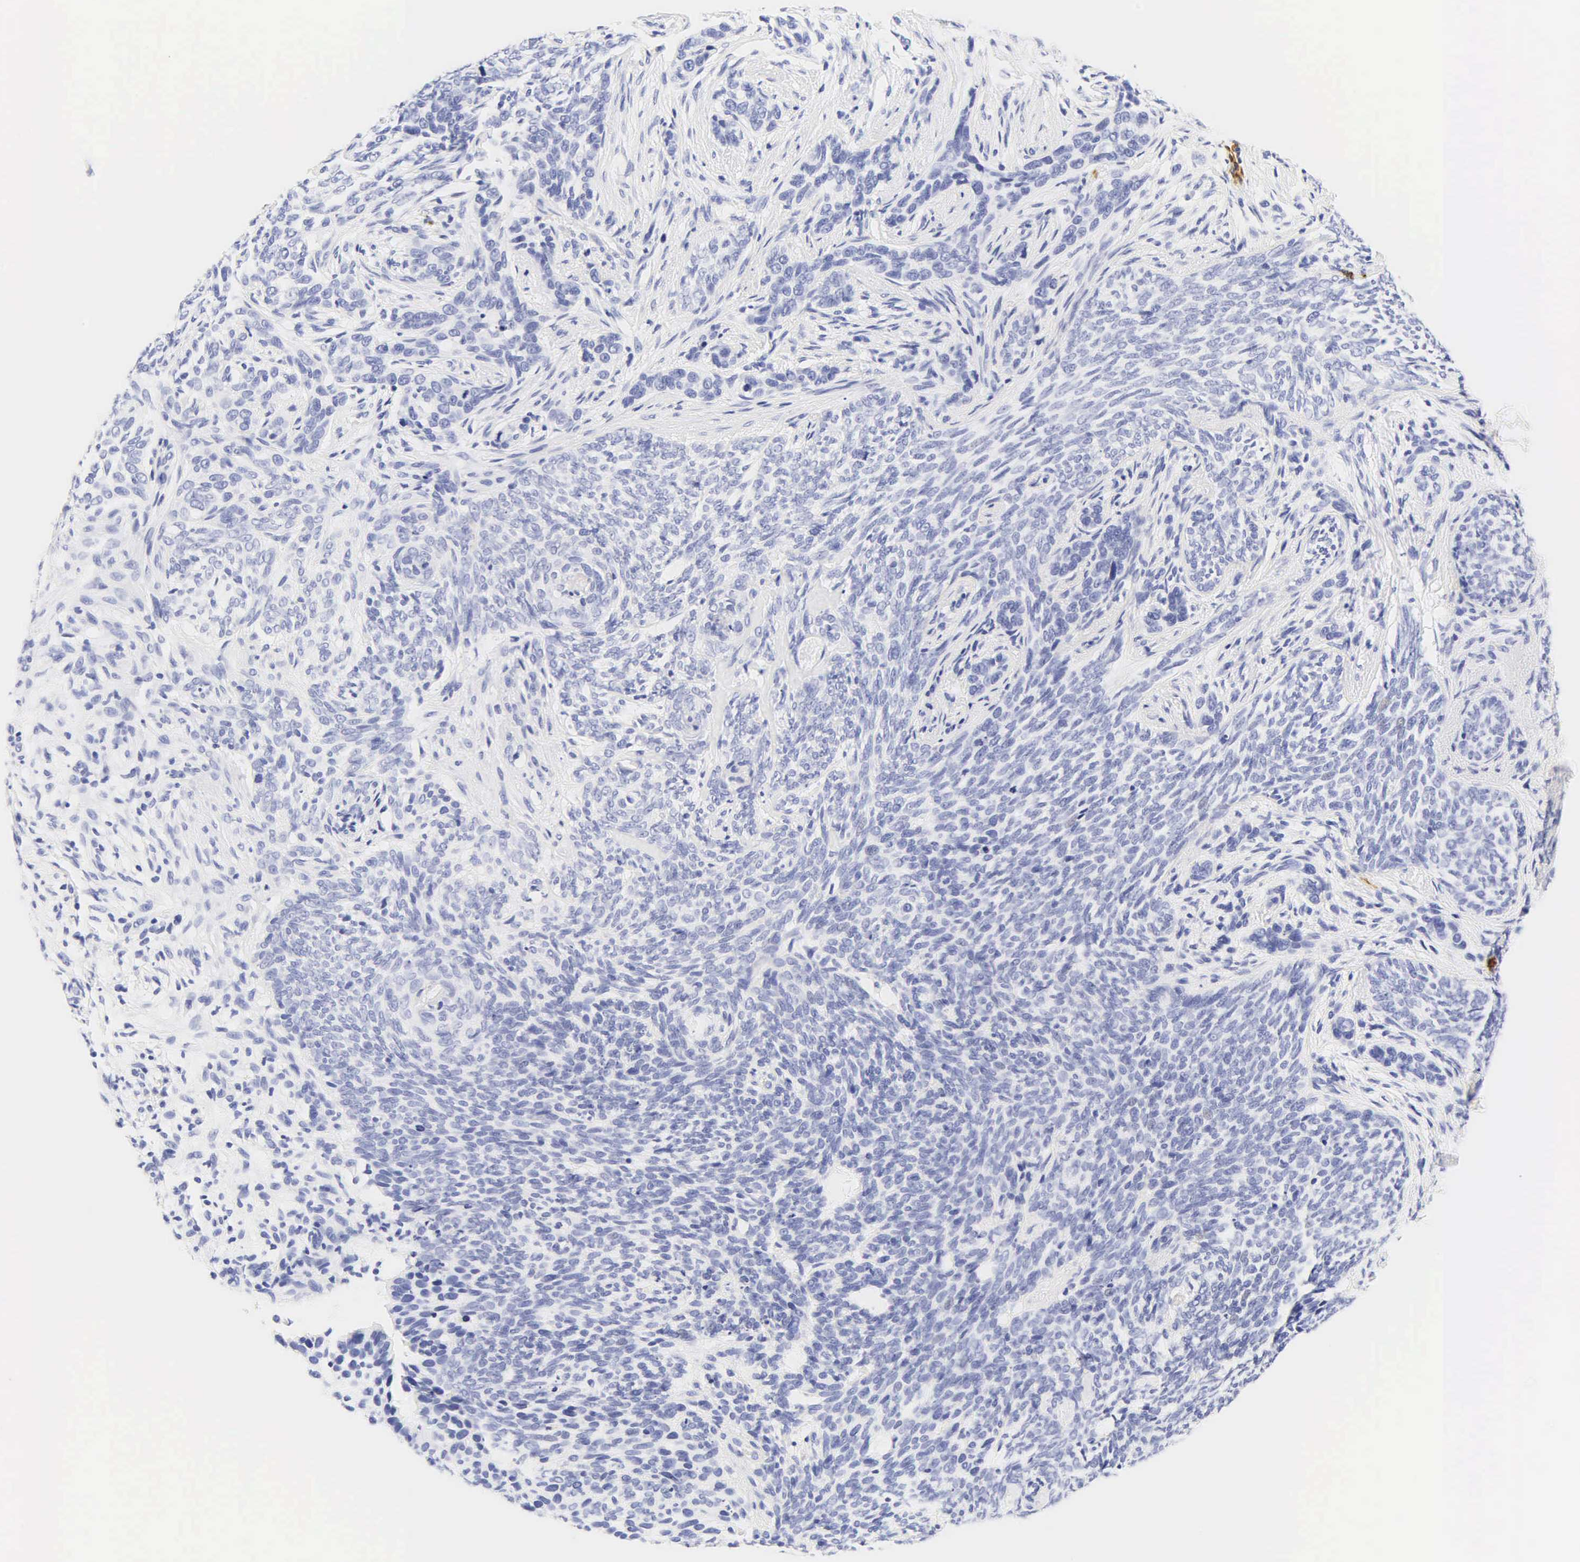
{"staining": {"intensity": "negative", "quantity": "none", "location": "none"}, "tissue": "skin cancer", "cell_type": "Tumor cells", "image_type": "cancer", "snomed": [{"axis": "morphology", "description": "Basal cell carcinoma"}, {"axis": "topography", "description": "Skin"}], "caption": "Immunohistochemical staining of human basal cell carcinoma (skin) shows no significant staining in tumor cells.", "gene": "DES", "patient": {"sex": "male", "age": 89}}